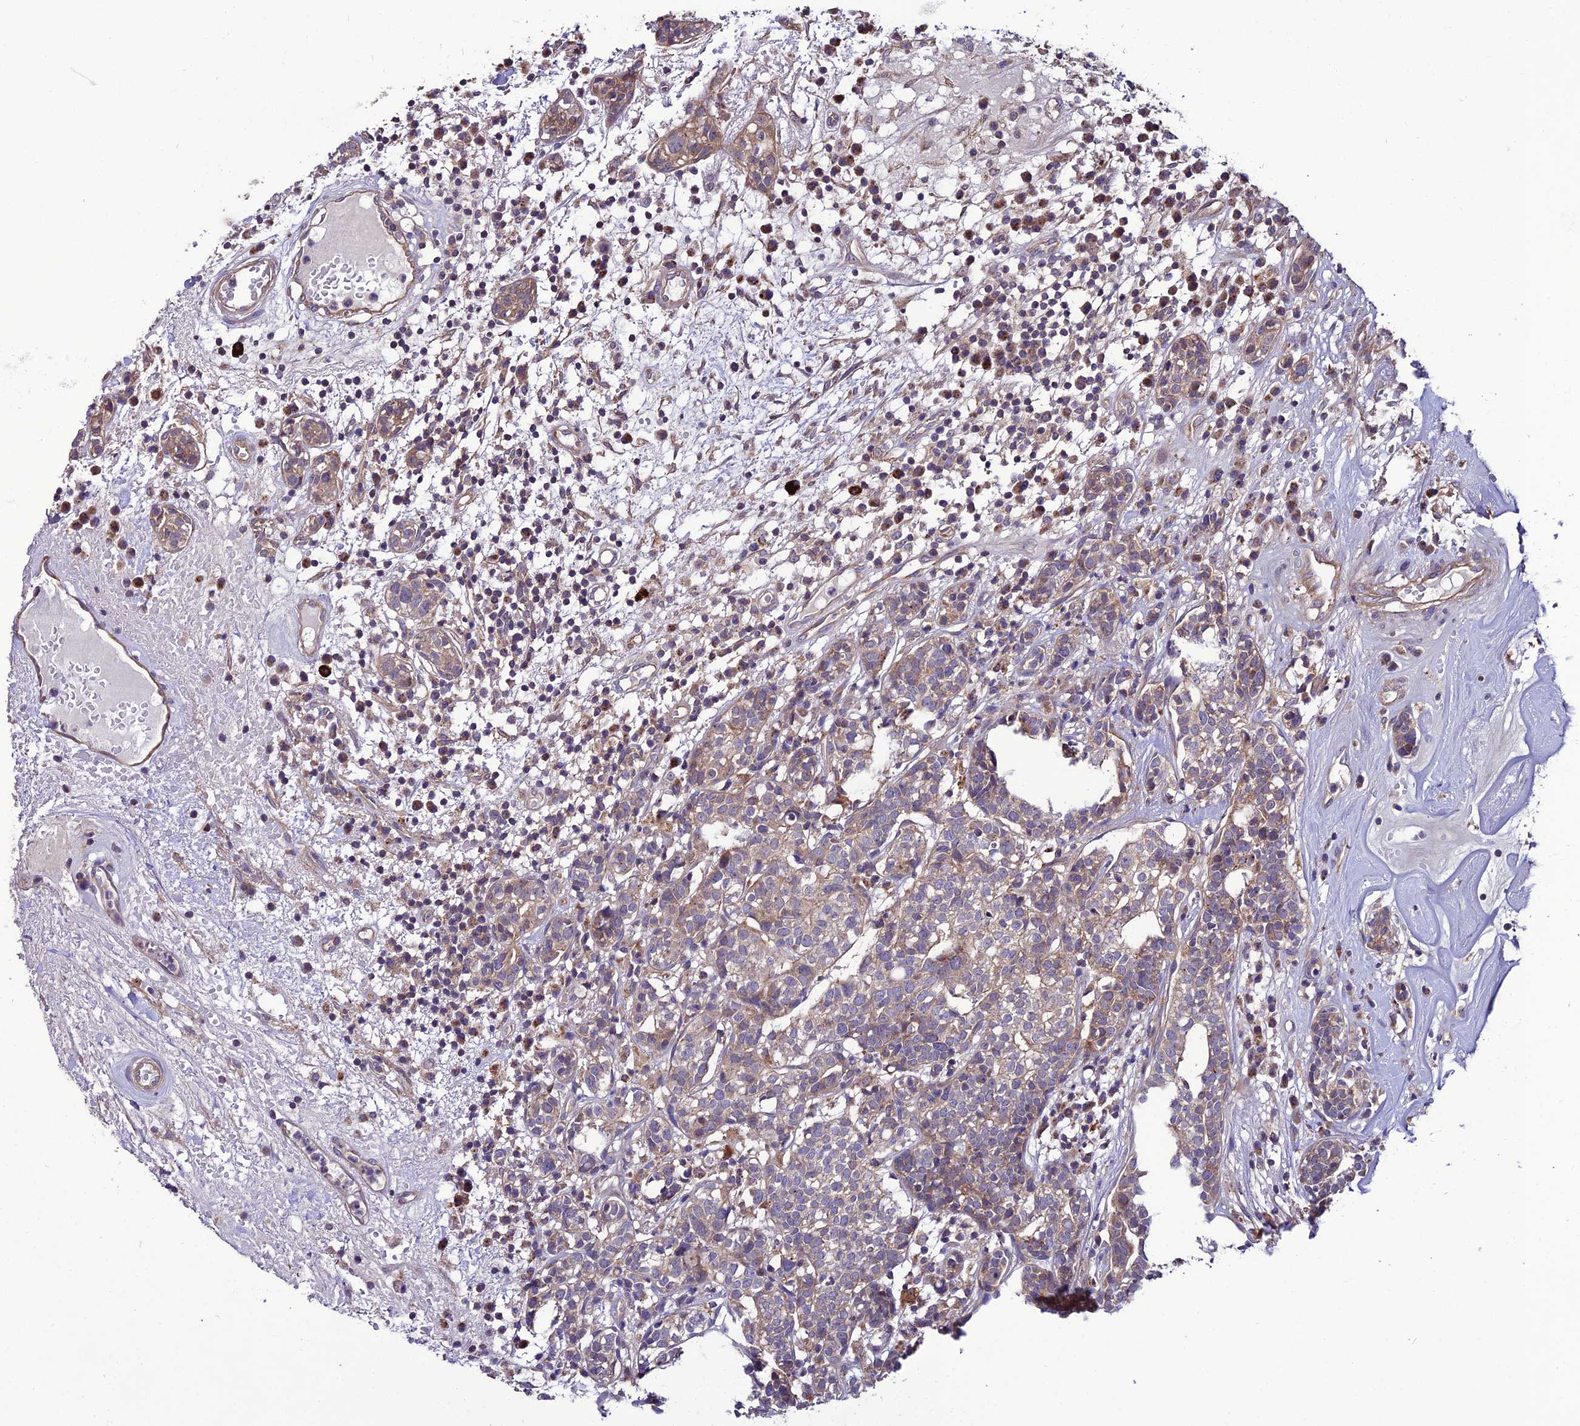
{"staining": {"intensity": "weak", "quantity": ">75%", "location": "cytoplasmic/membranous"}, "tissue": "head and neck cancer", "cell_type": "Tumor cells", "image_type": "cancer", "snomed": [{"axis": "morphology", "description": "Adenocarcinoma, NOS"}, {"axis": "topography", "description": "Salivary gland"}, {"axis": "topography", "description": "Head-Neck"}], "caption": "Immunohistochemical staining of head and neck cancer (adenocarcinoma) displays low levels of weak cytoplasmic/membranous protein staining in about >75% of tumor cells.", "gene": "PPIL3", "patient": {"sex": "female", "age": 65}}